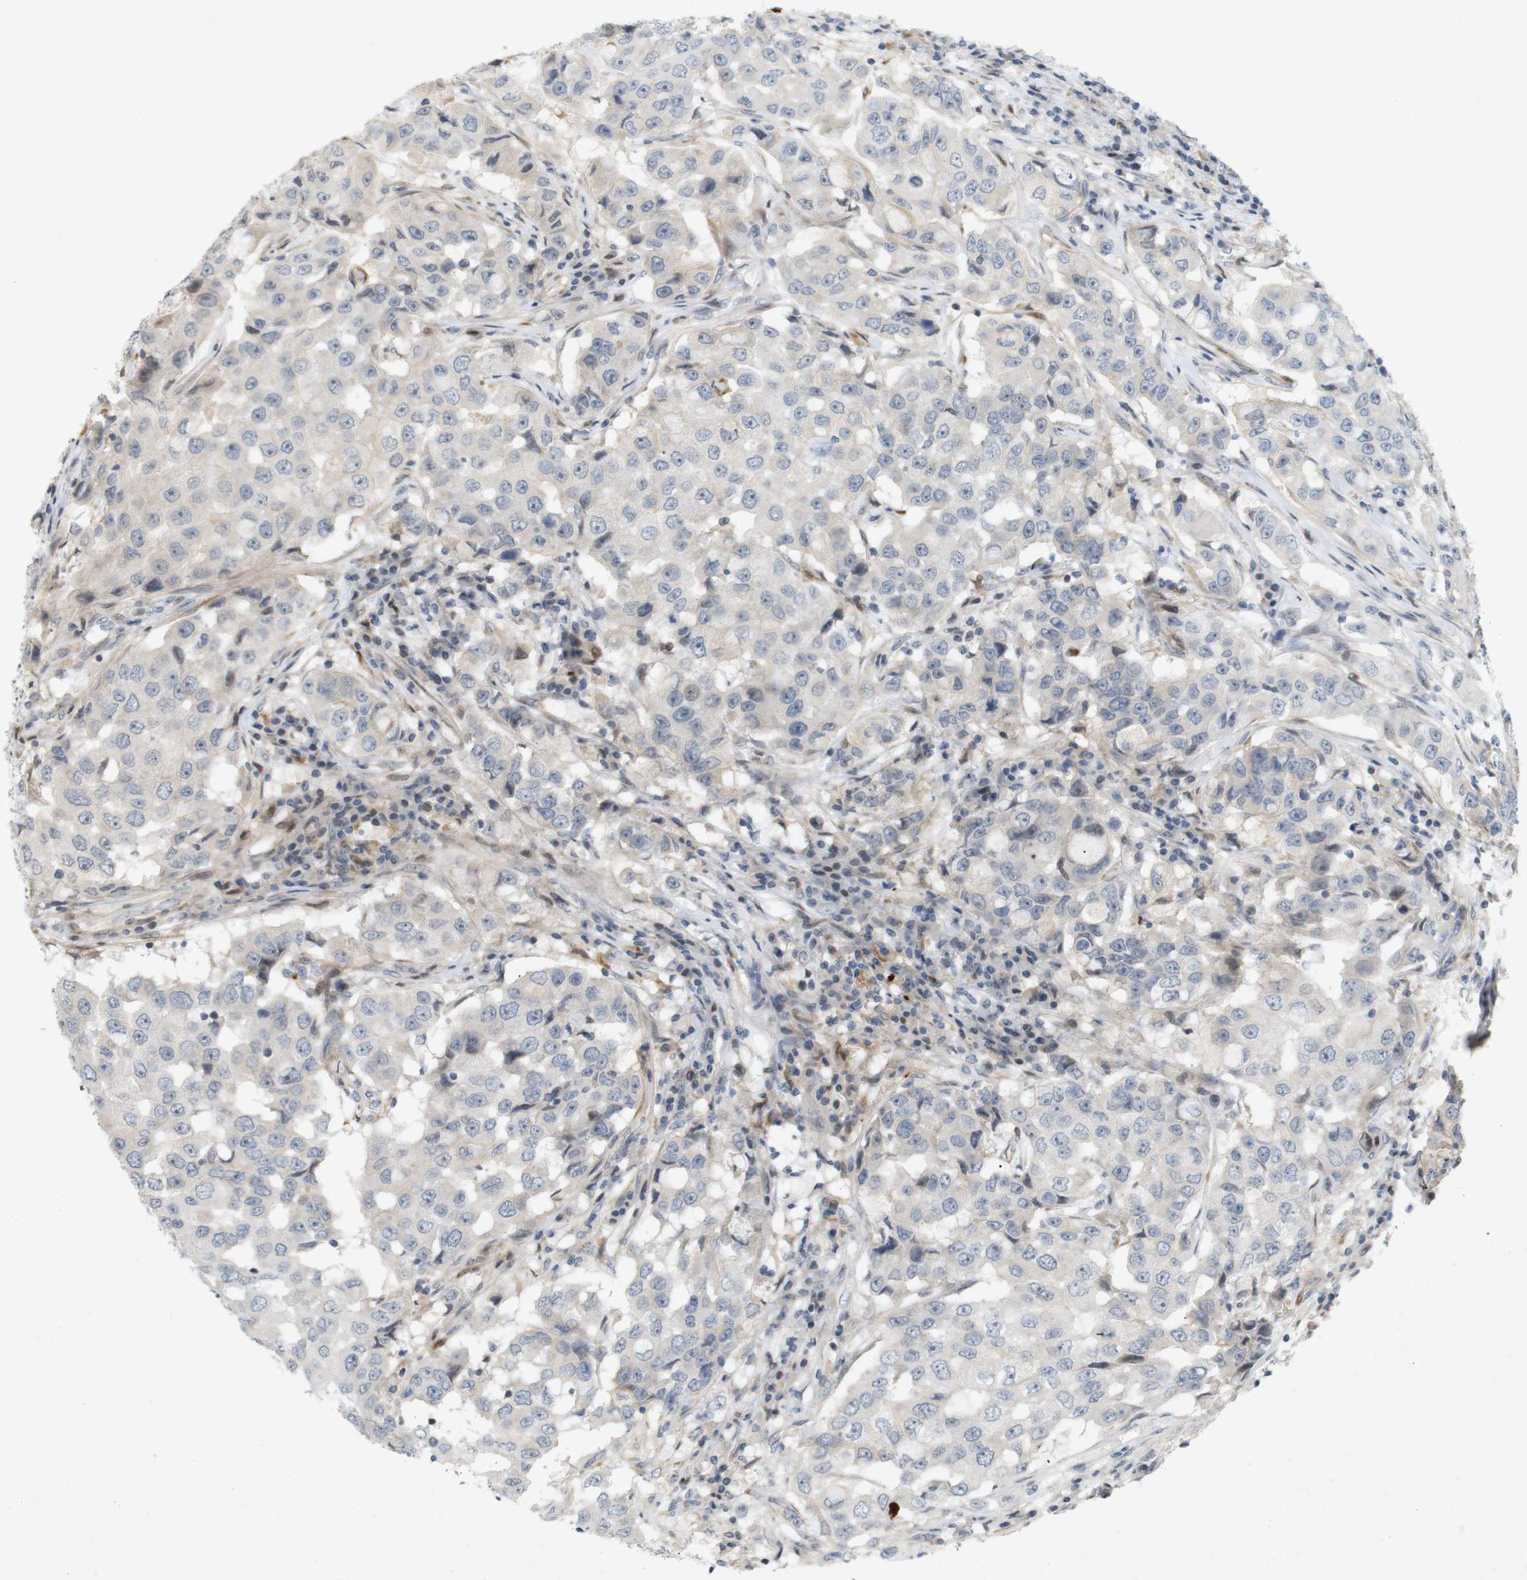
{"staining": {"intensity": "negative", "quantity": "none", "location": "none"}, "tissue": "breast cancer", "cell_type": "Tumor cells", "image_type": "cancer", "snomed": [{"axis": "morphology", "description": "Duct carcinoma"}, {"axis": "topography", "description": "Breast"}], "caption": "DAB (3,3'-diaminobenzidine) immunohistochemical staining of human breast cancer displays no significant staining in tumor cells.", "gene": "PPP1R14A", "patient": {"sex": "female", "age": 27}}